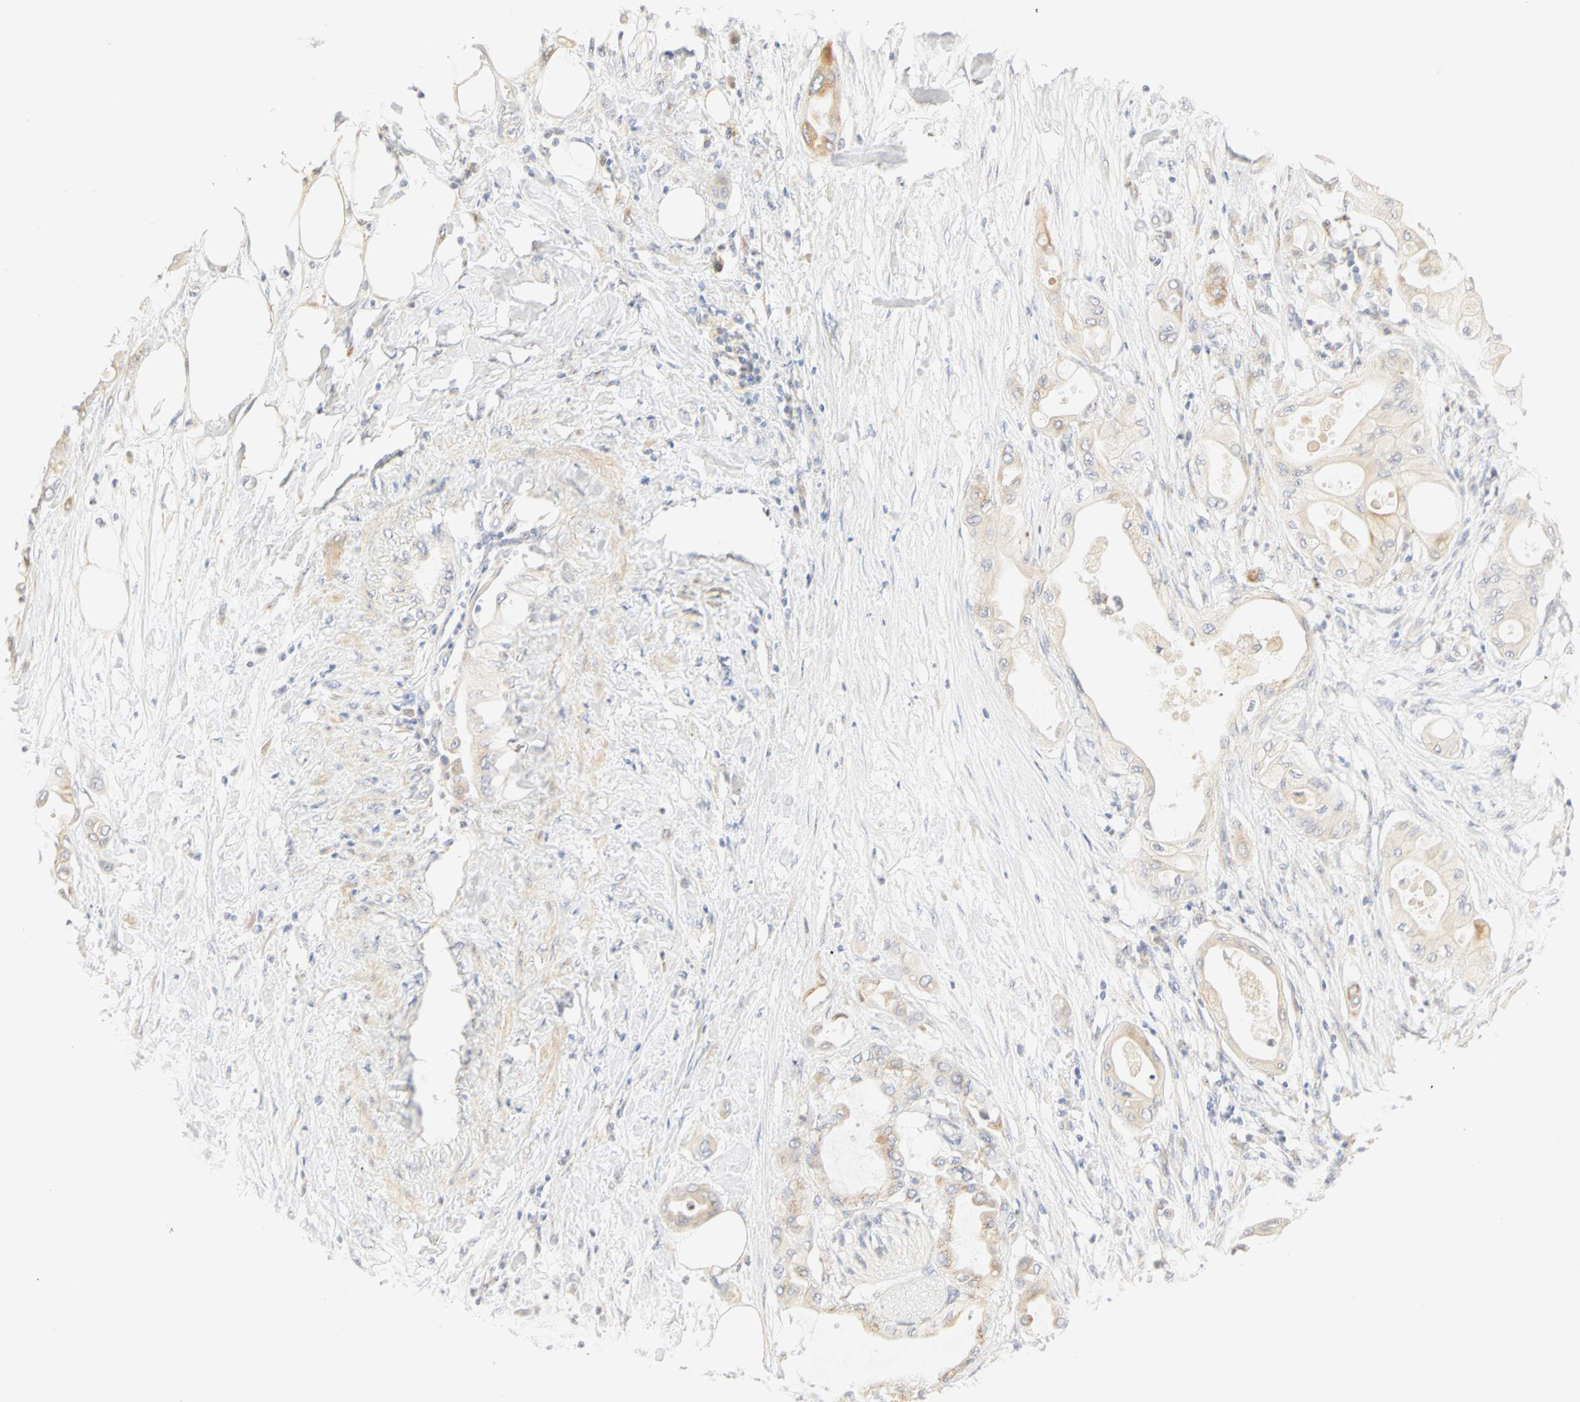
{"staining": {"intensity": "weak", "quantity": ">75%", "location": "cytoplasmic/membranous"}, "tissue": "pancreatic cancer", "cell_type": "Tumor cells", "image_type": "cancer", "snomed": [{"axis": "morphology", "description": "Adenocarcinoma, NOS"}, {"axis": "morphology", "description": "Adenocarcinoma, metastatic, NOS"}, {"axis": "topography", "description": "Lymph node"}, {"axis": "topography", "description": "Pancreas"}, {"axis": "topography", "description": "Duodenum"}], "caption": "This histopathology image exhibits pancreatic metastatic adenocarcinoma stained with IHC to label a protein in brown. The cytoplasmic/membranous of tumor cells show weak positivity for the protein. Nuclei are counter-stained blue.", "gene": "GNRH2", "patient": {"sex": "female", "age": 64}}